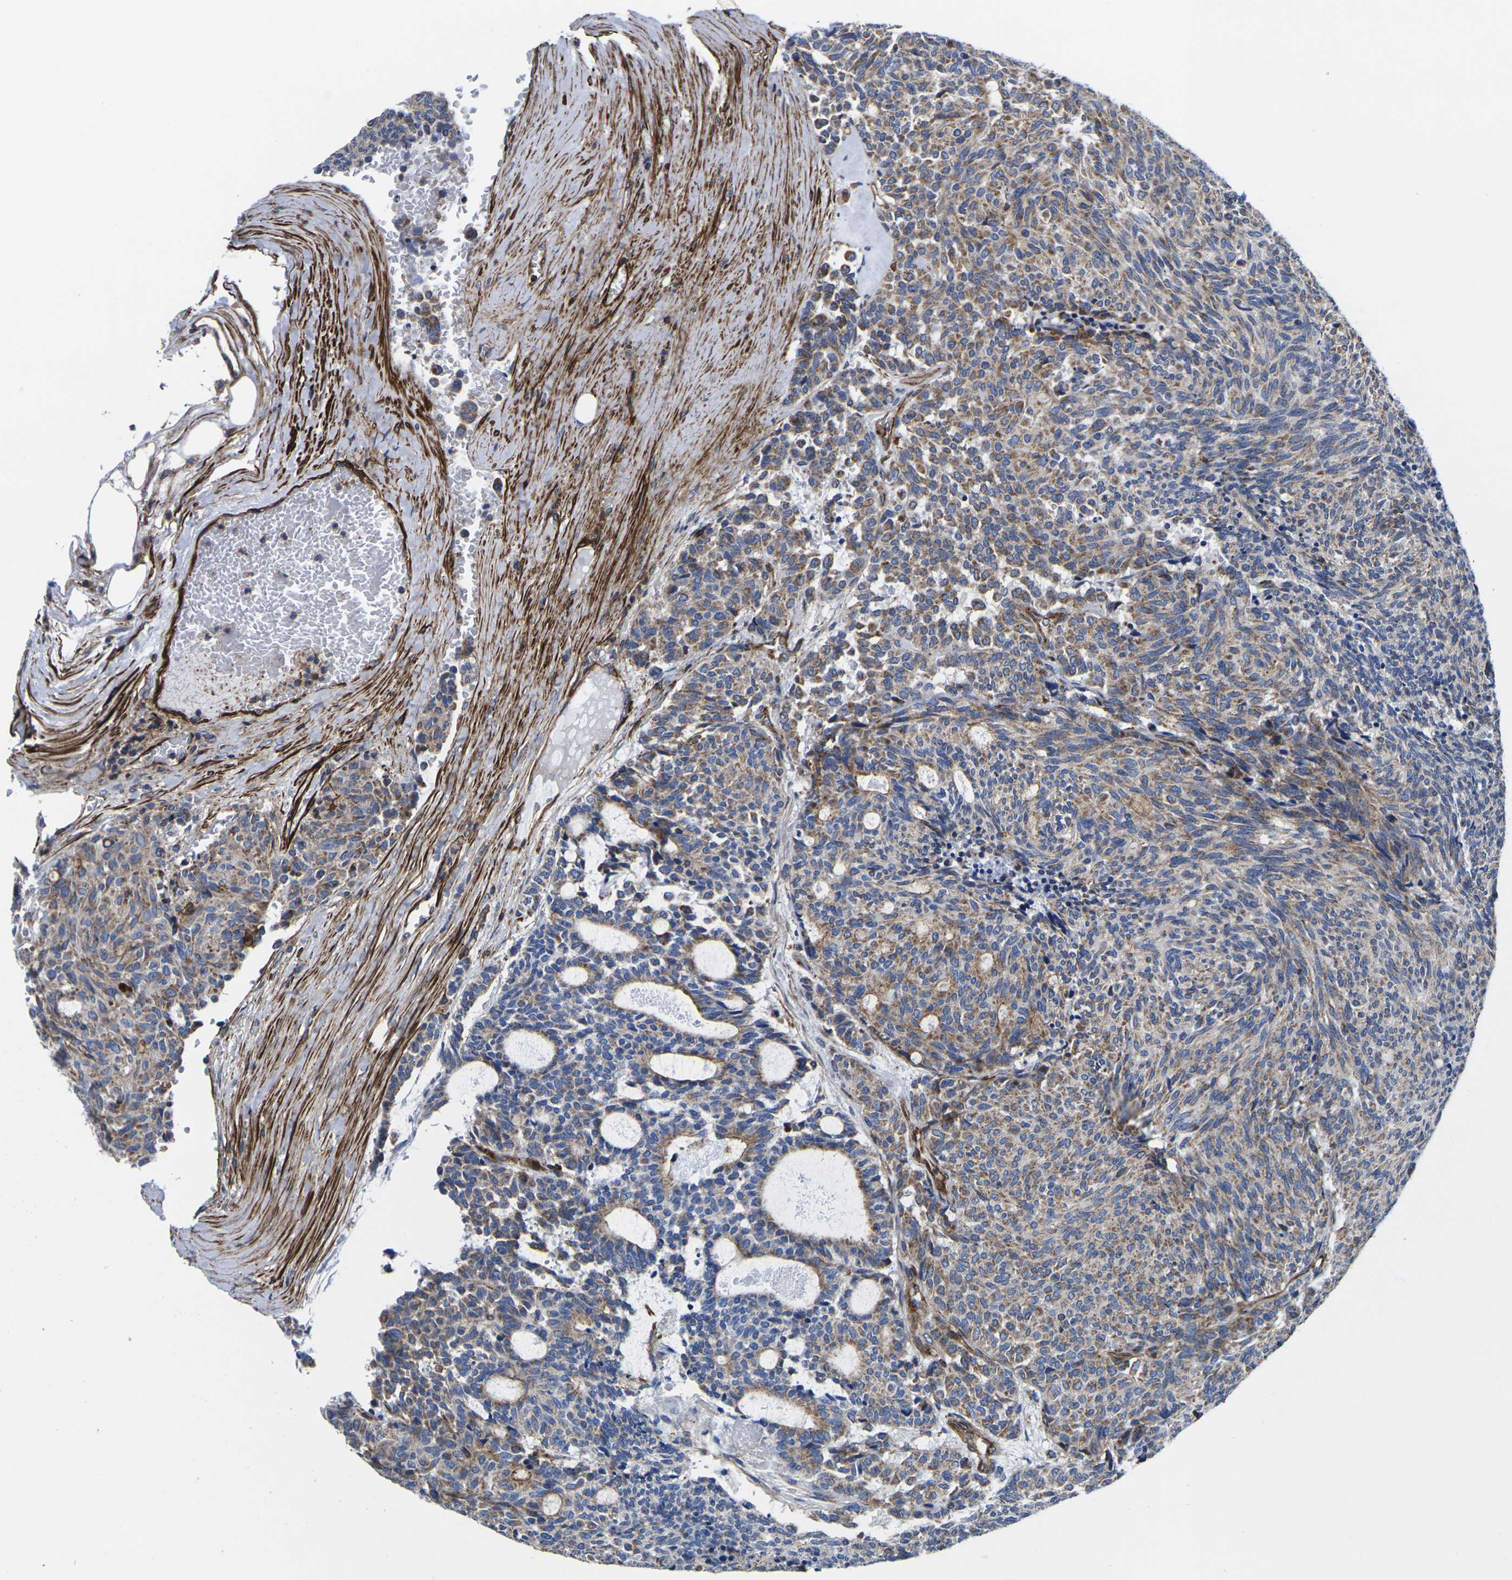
{"staining": {"intensity": "moderate", "quantity": ">75%", "location": "cytoplasmic/membranous"}, "tissue": "carcinoid", "cell_type": "Tumor cells", "image_type": "cancer", "snomed": [{"axis": "morphology", "description": "Carcinoid, malignant, NOS"}, {"axis": "topography", "description": "Pancreas"}], "caption": "Immunohistochemistry (IHC) micrograph of carcinoid stained for a protein (brown), which displays medium levels of moderate cytoplasmic/membranous staining in about >75% of tumor cells.", "gene": "GPR4", "patient": {"sex": "female", "age": 54}}